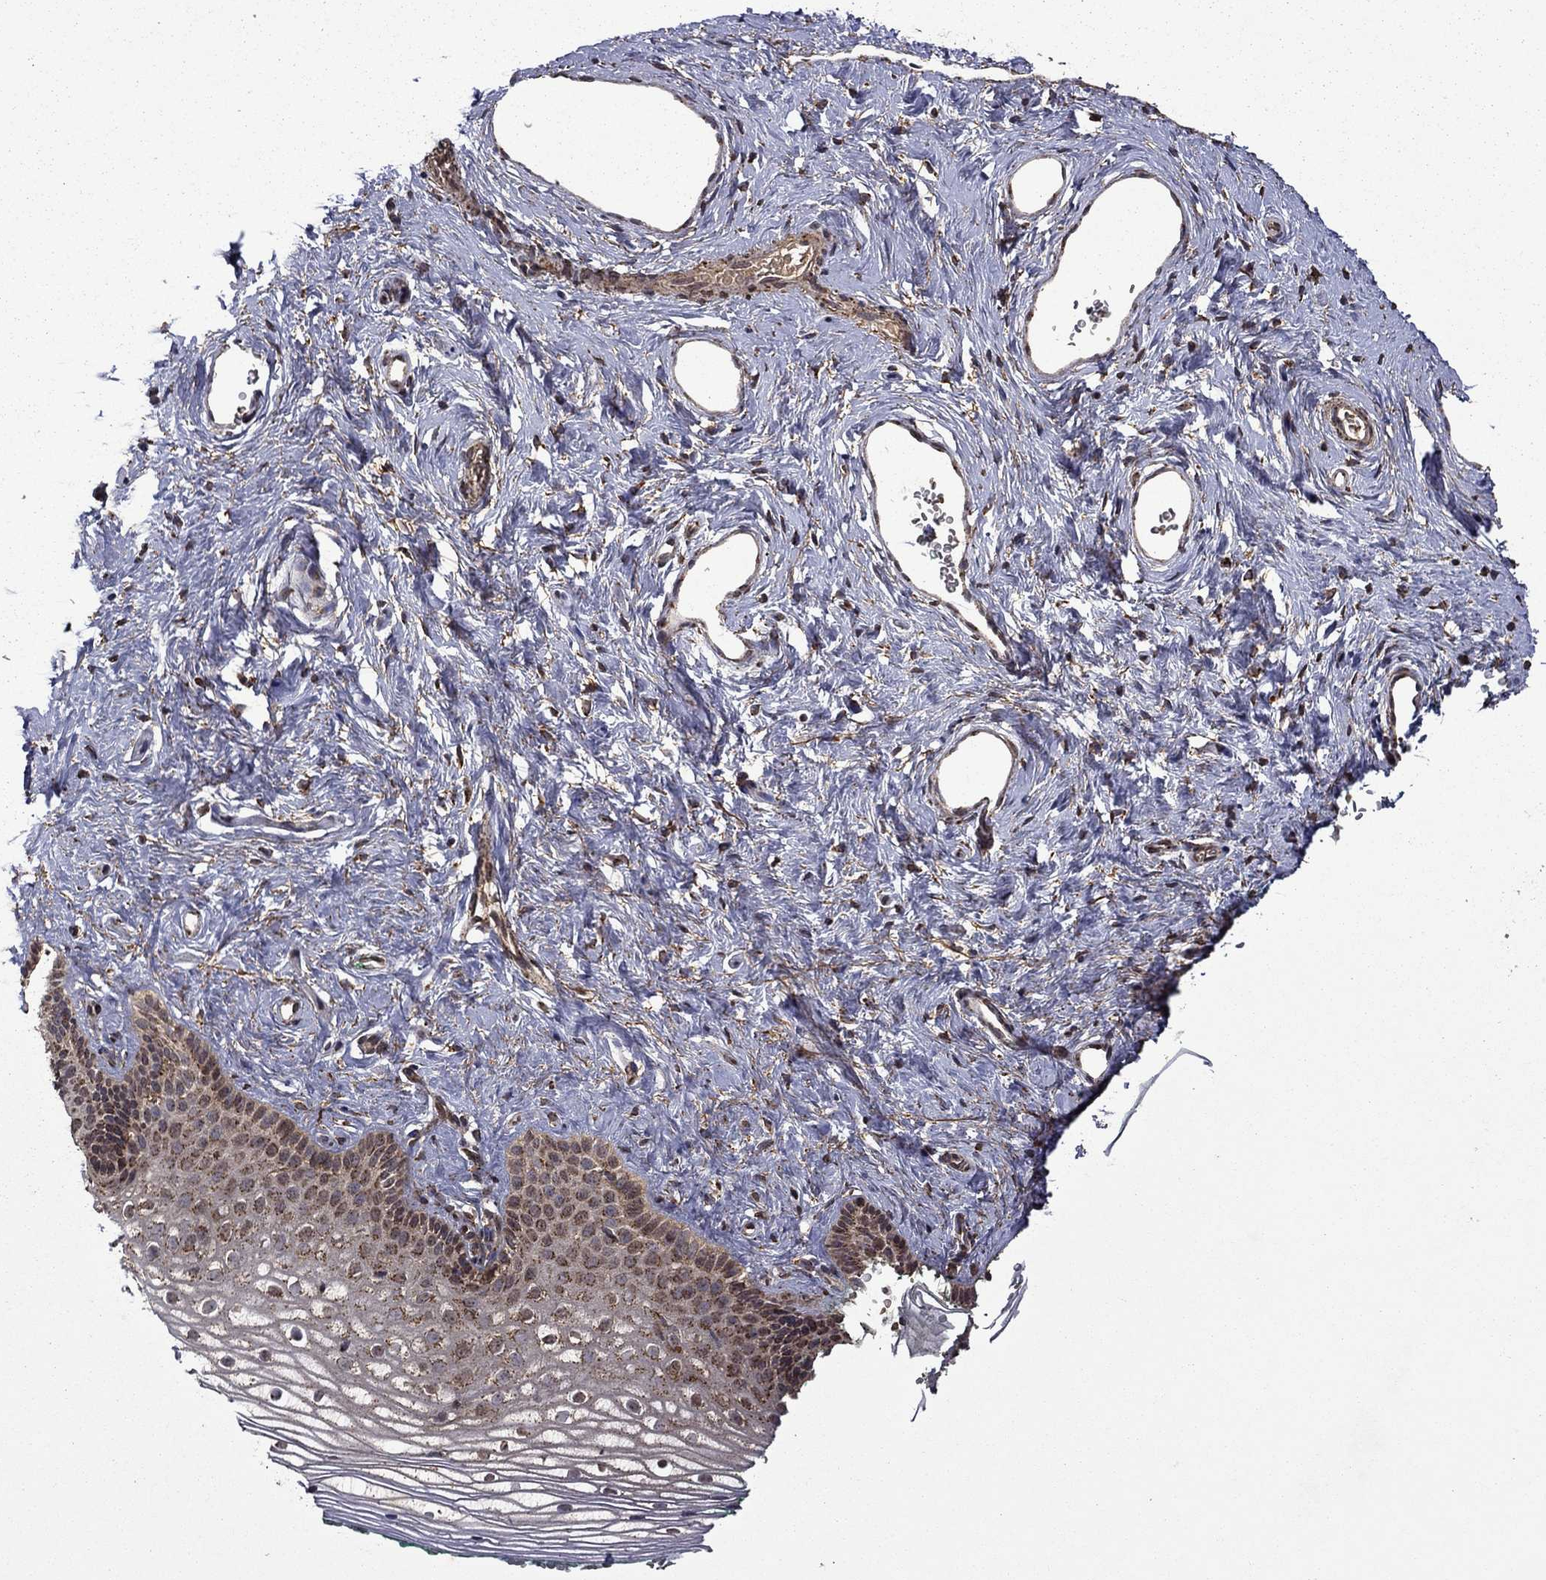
{"staining": {"intensity": "moderate", "quantity": ">75%", "location": "cytoplasmic/membranous"}, "tissue": "vagina", "cell_type": "Squamous epithelial cells", "image_type": "normal", "snomed": [{"axis": "morphology", "description": "Normal tissue, NOS"}, {"axis": "topography", "description": "Vagina"}], "caption": "A medium amount of moderate cytoplasmic/membranous staining is seen in about >75% of squamous epithelial cells in benign vagina. (DAB (3,3'-diaminobenzidine) = brown stain, brightfield microscopy at high magnification).", "gene": "ITM2B", "patient": {"sex": "female", "age": 36}}